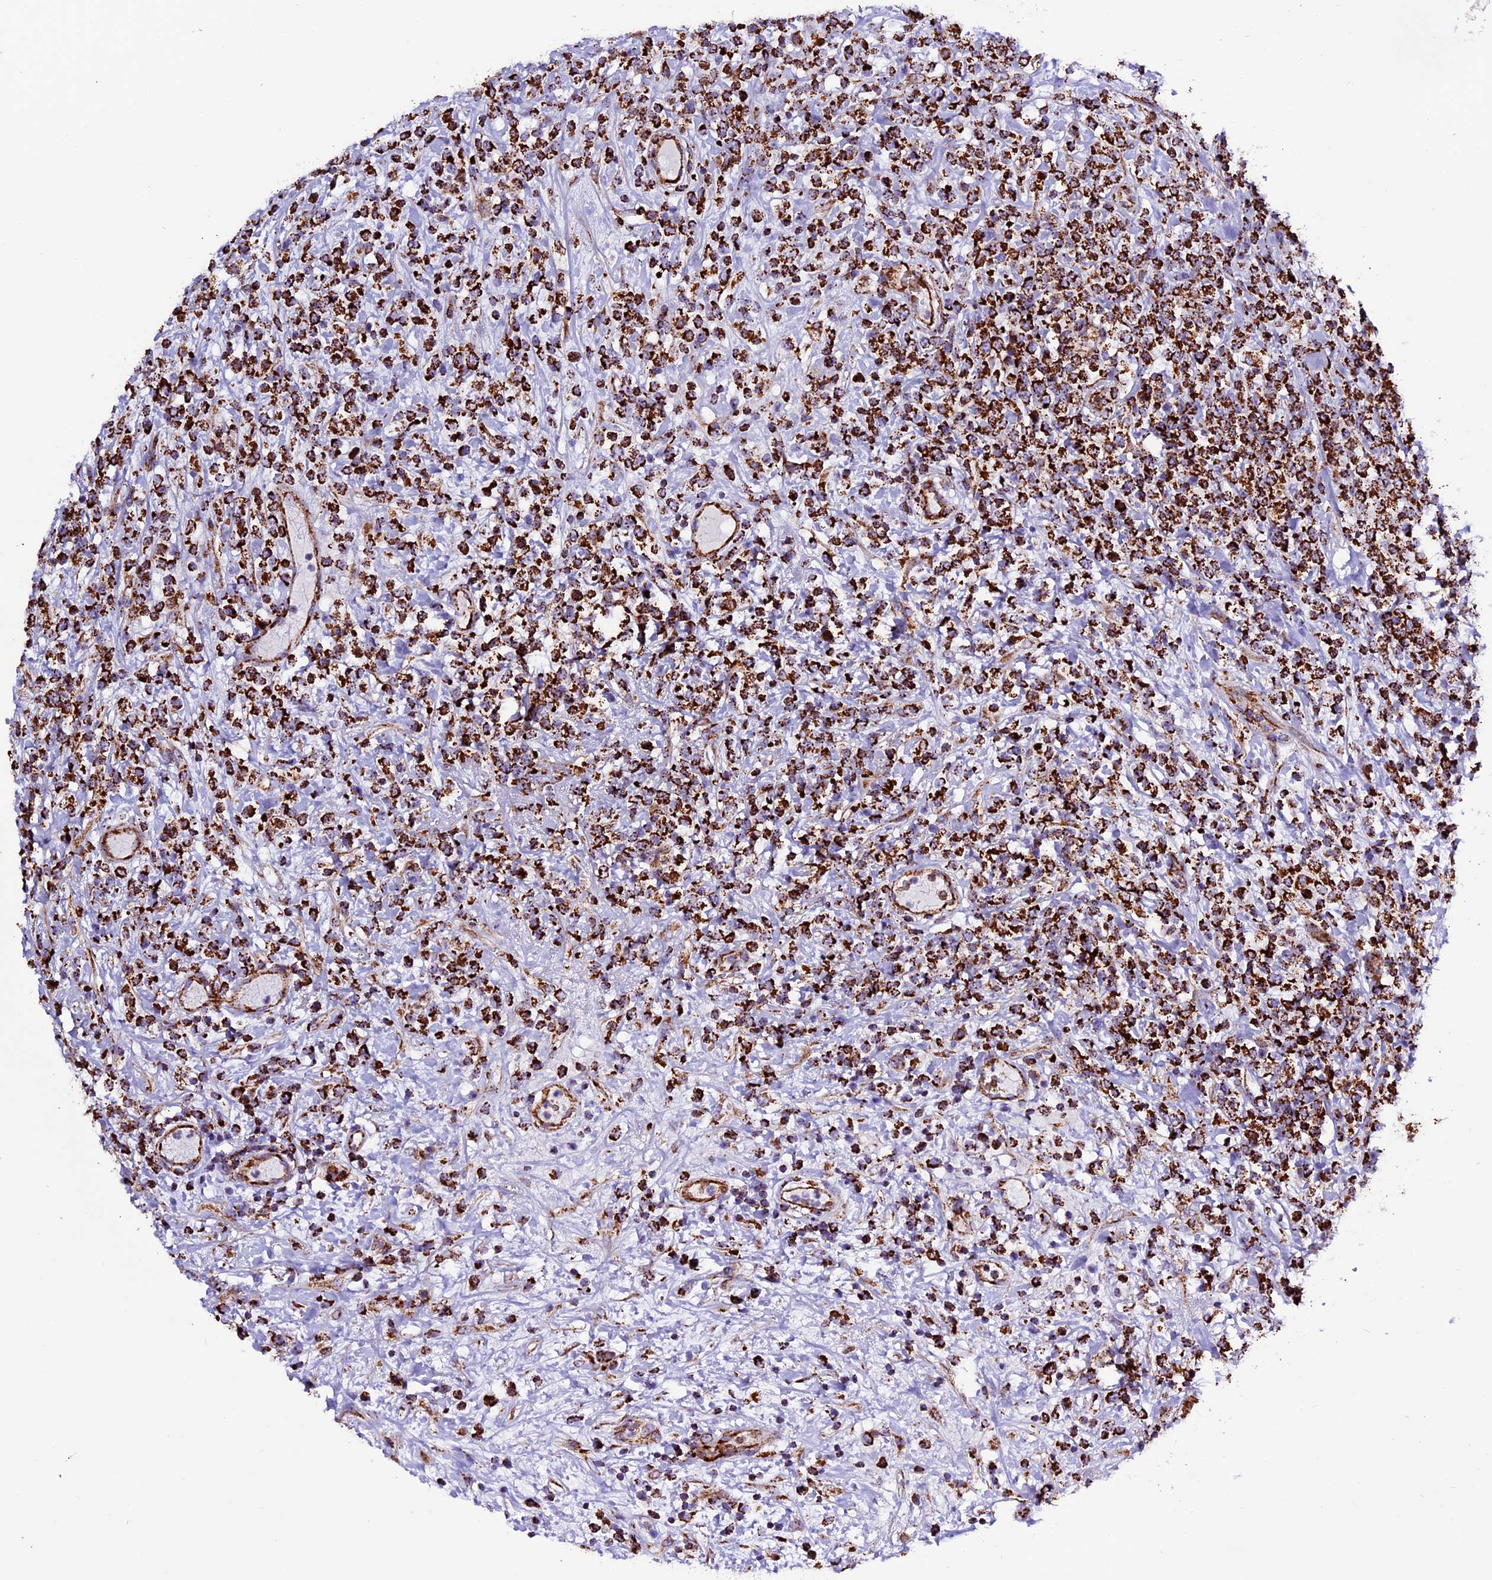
{"staining": {"intensity": "strong", "quantity": ">75%", "location": "cytoplasmic/membranous"}, "tissue": "lymphoma", "cell_type": "Tumor cells", "image_type": "cancer", "snomed": [{"axis": "morphology", "description": "Malignant lymphoma, non-Hodgkin's type, High grade"}, {"axis": "topography", "description": "Colon"}], "caption": "Tumor cells exhibit strong cytoplasmic/membranous expression in about >75% of cells in malignant lymphoma, non-Hodgkin's type (high-grade).", "gene": "CX3CL1", "patient": {"sex": "female", "age": 53}}